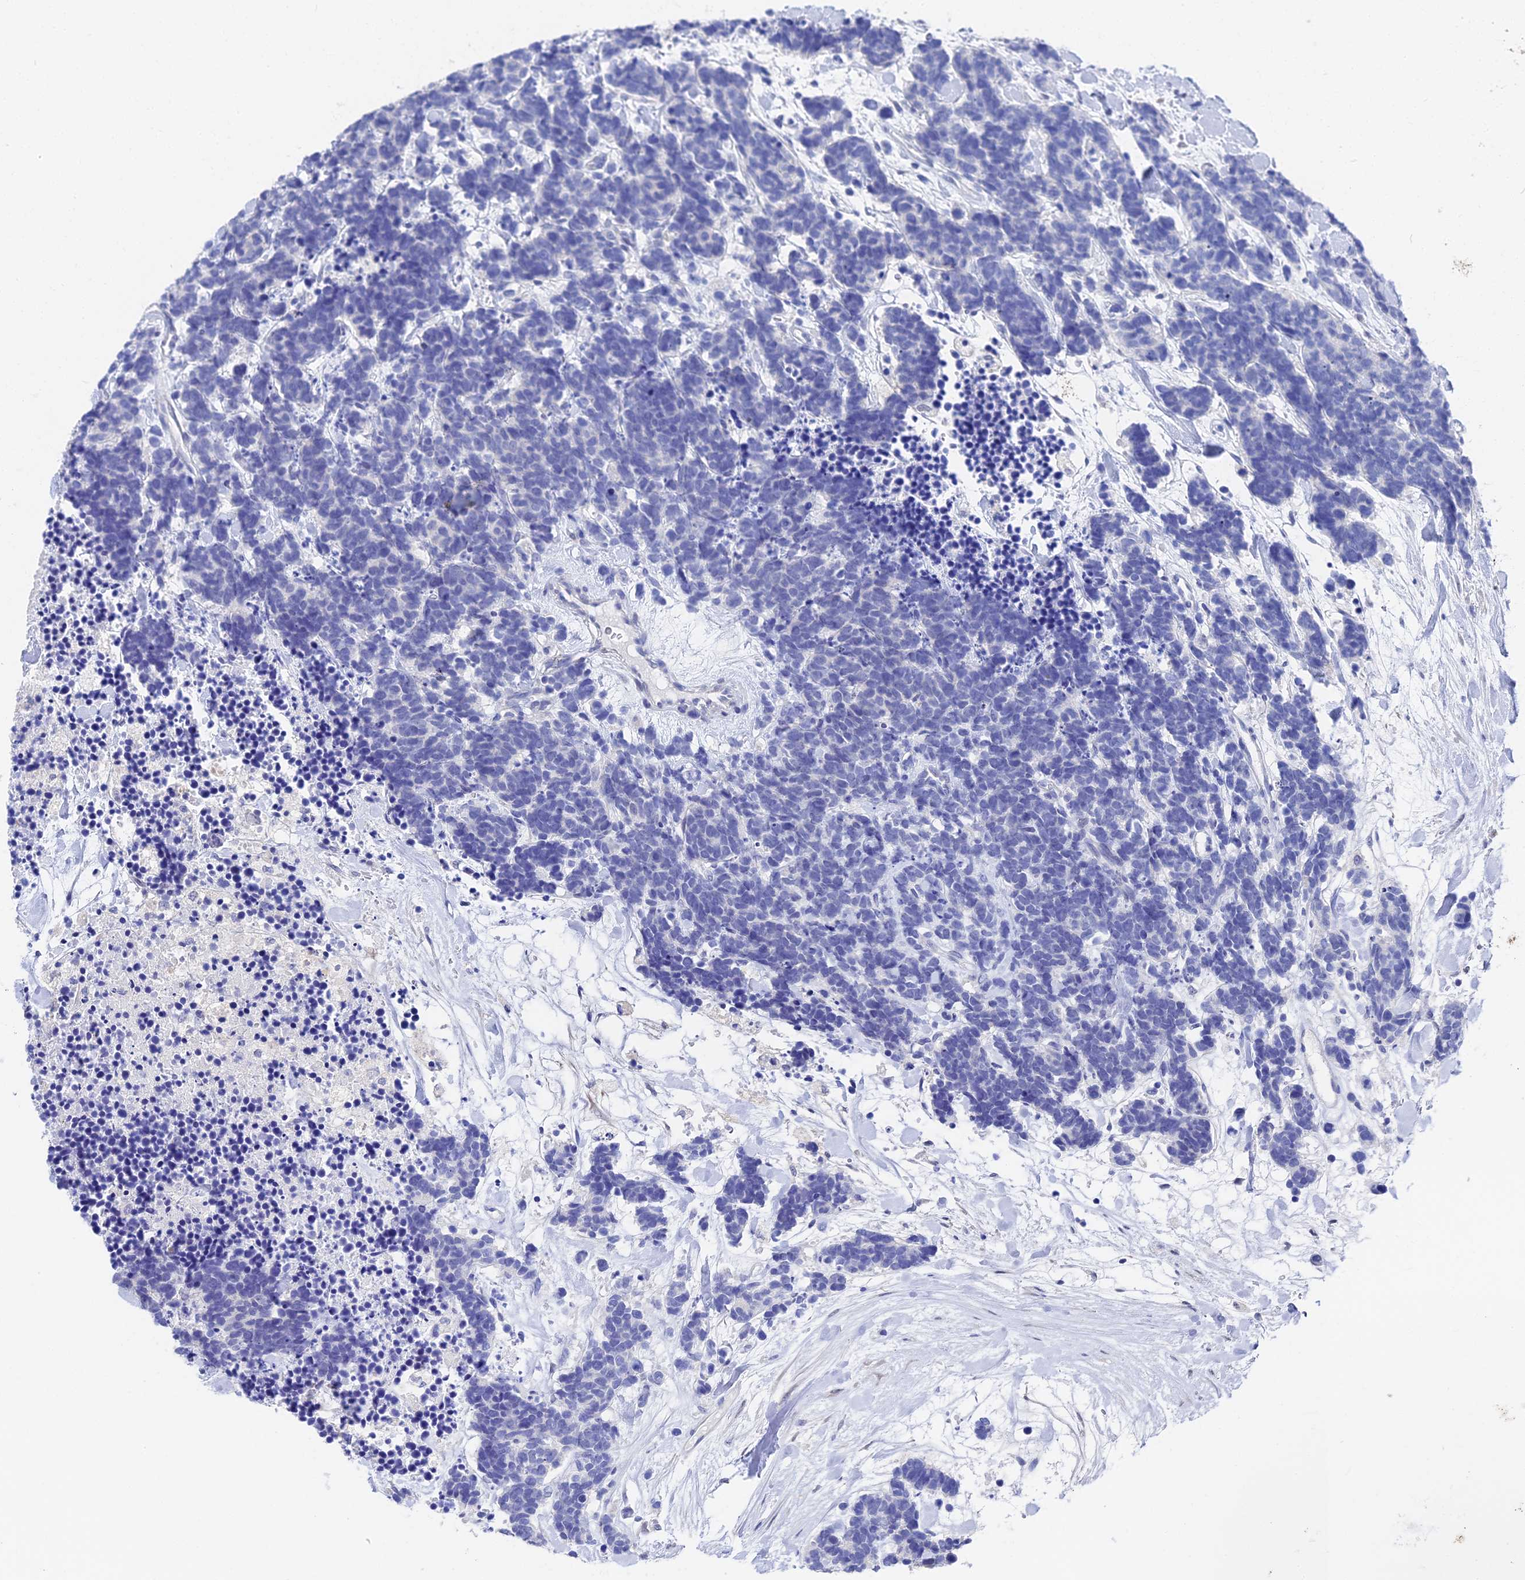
{"staining": {"intensity": "negative", "quantity": "none", "location": "none"}, "tissue": "carcinoid", "cell_type": "Tumor cells", "image_type": "cancer", "snomed": [{"axis": "morphology", "description": "Carcinoma, NOS"}, {"axis": "morphology", "description": "Carcinoid, malignant, NOS"}, {"axis": "topography", "description": "Prostate"}], "caption": "Image shows no significant protein positivity in tumor cells of carcinoid.", "gene": "VPS33B", "patient": {"sex": "male", "age": 57}}